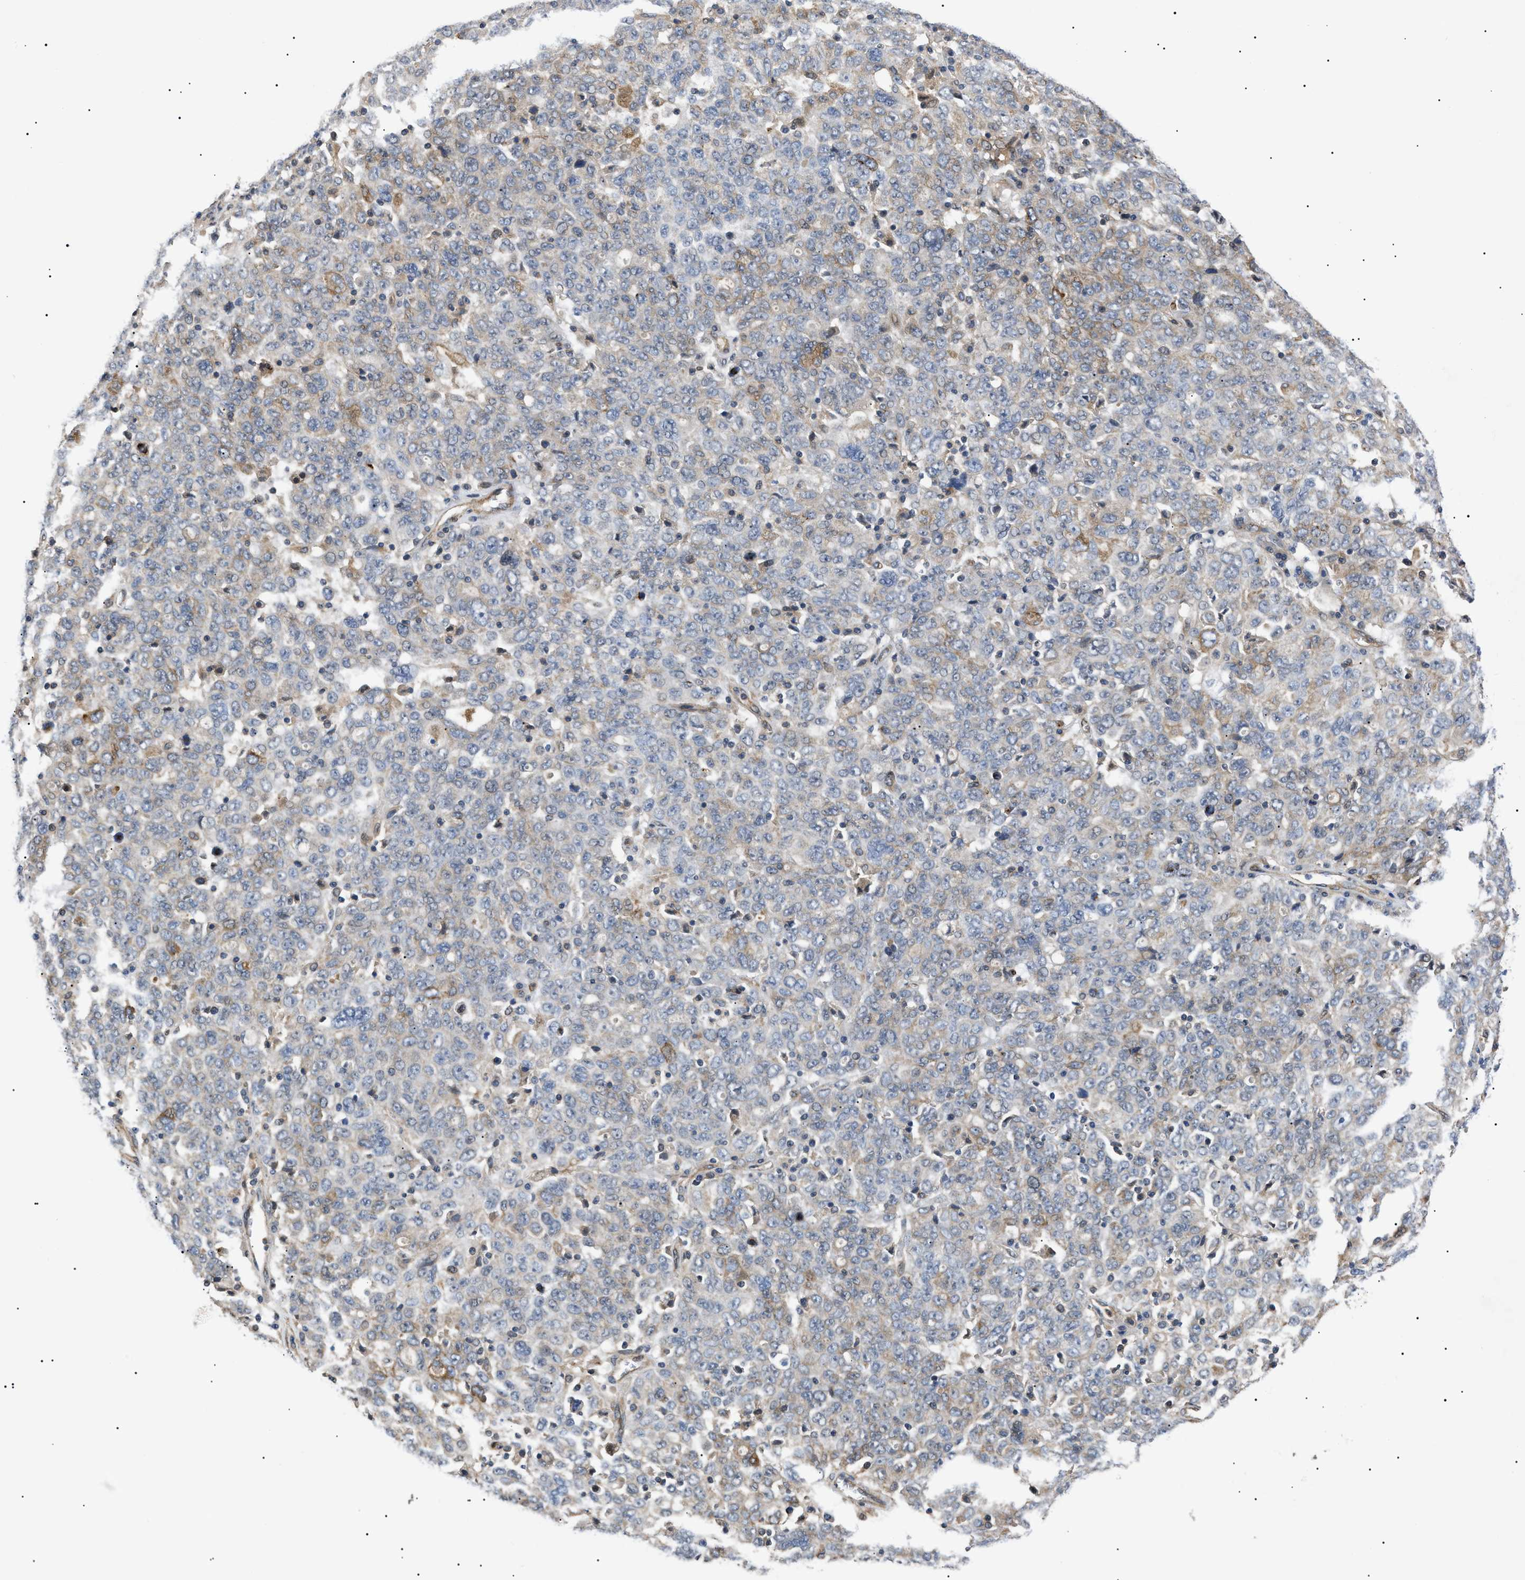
{"staining": {"intensity": "weak", "quantity": "25%-75%", "location": "cytoplasmic/membranous"}, "tissue": "ovarian cancer", "cell_type": "Tumor cells", "image_type": "cancer", "snomed": [{"axis": "morphology", "description": "Carcinoma, endometroid"}, {"axis": "topography", "description": "Ovary"}], "caption": "Immunohistochemistry (DAB (3,3'-diaminobenzidine)) staining of human ovarian endometroid carcinoma reveals weak cytoplasmic/membranous protein staining in about 25%-75% of tumor cells. (Stains: DAB (3,3'-diaminobenzidine) in brown, nuclei in blue, Microscopy: brightfield microscopy at high magnification).", "gene": "CRCP", "patient": {"sex": "female", "age": 62}}